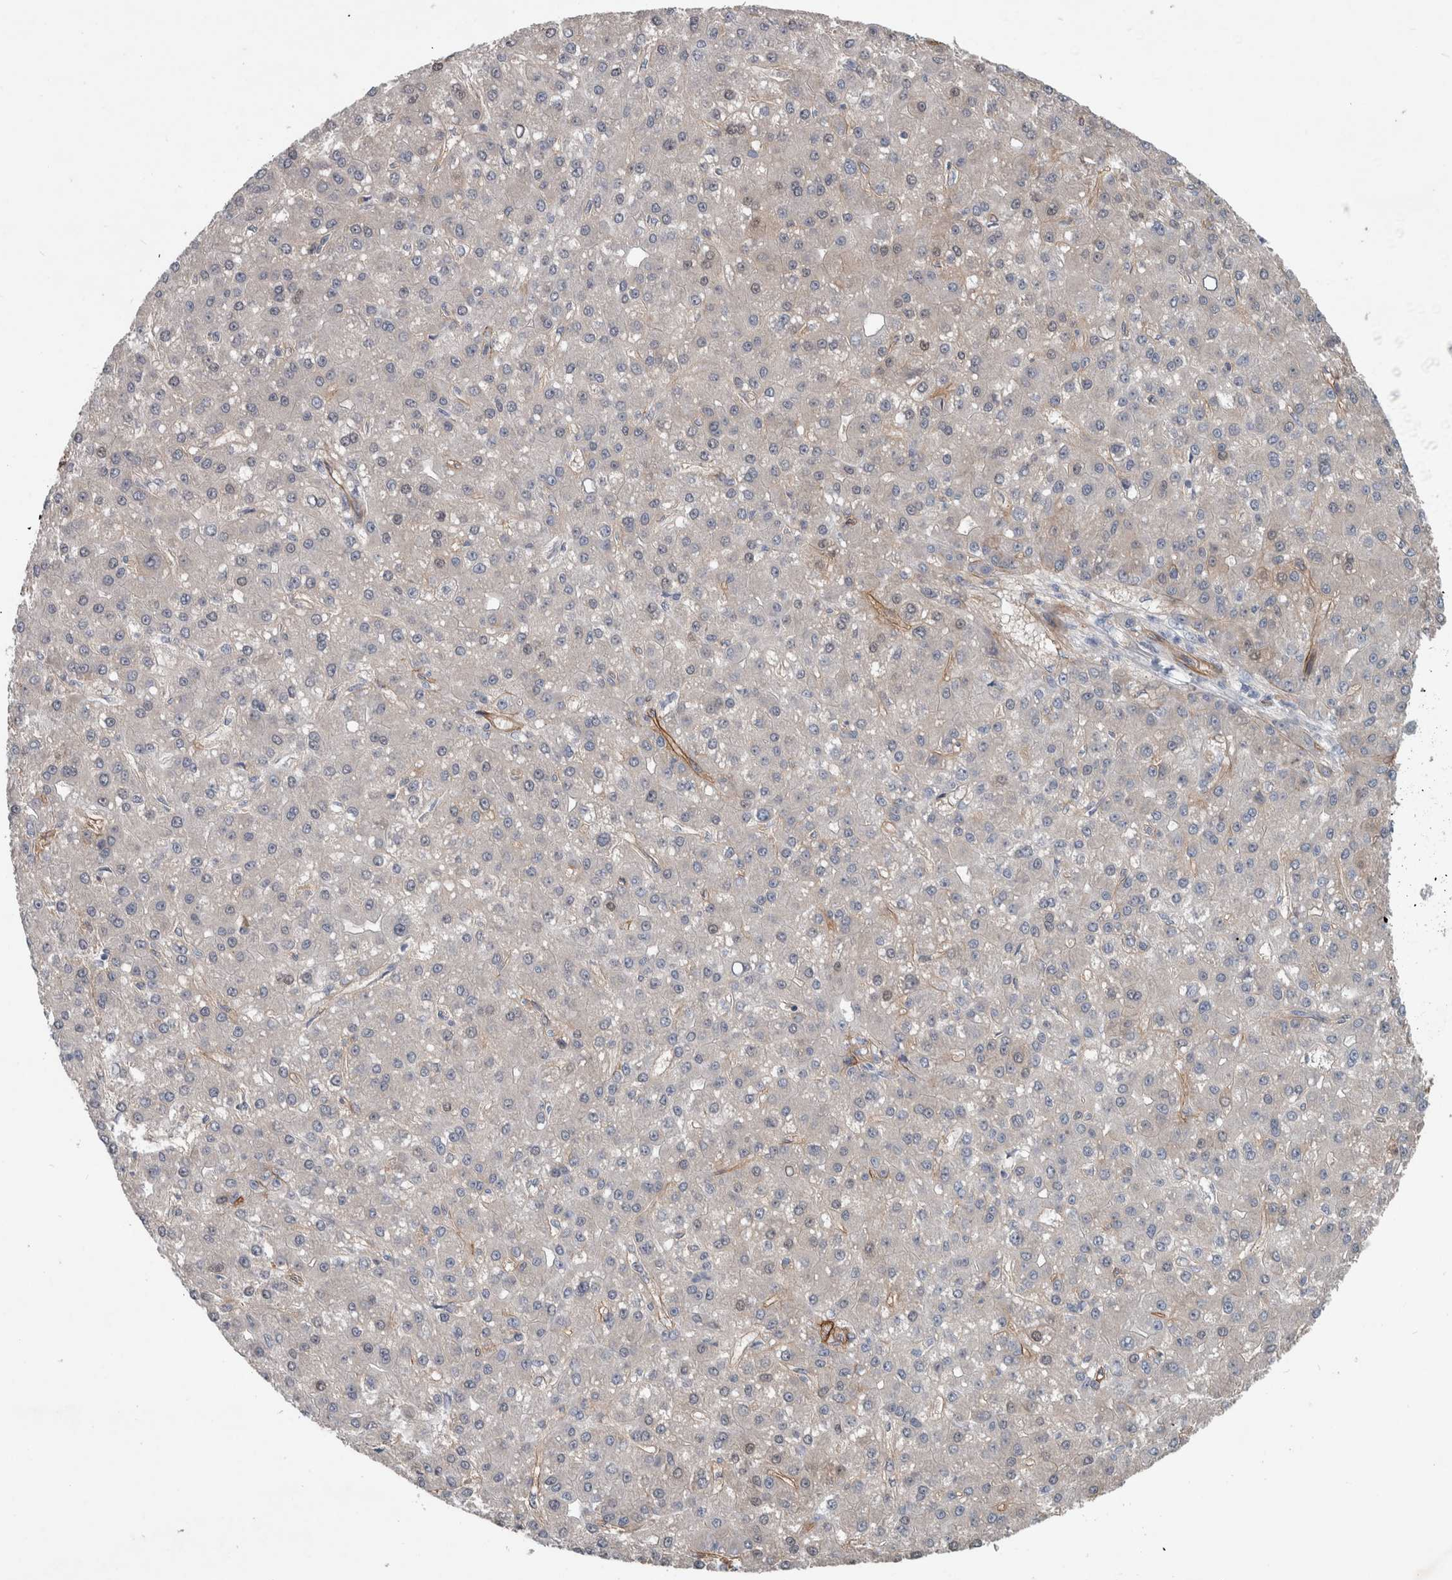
{"staining": {"intensity": "weak", "quantity": "<25%", "location": "cytoplasmic/membranous"}, "tissue": "liver cancer", "cell_type": "Tumor cells", "image_type": "cancer", "snomed": [{"axis": "morphology", "description": "Carcinoma, Hepatocellular, NOS"}, {"axis": "topography", "description": "Liver"}], "caption": "The IHC photomicrograph has no significant staining in tumor cells of liver cancer (hepatocellular carcinoma) tissue.", "gene": "BCAM", "patient": {"sex": "male", "age": 67}}